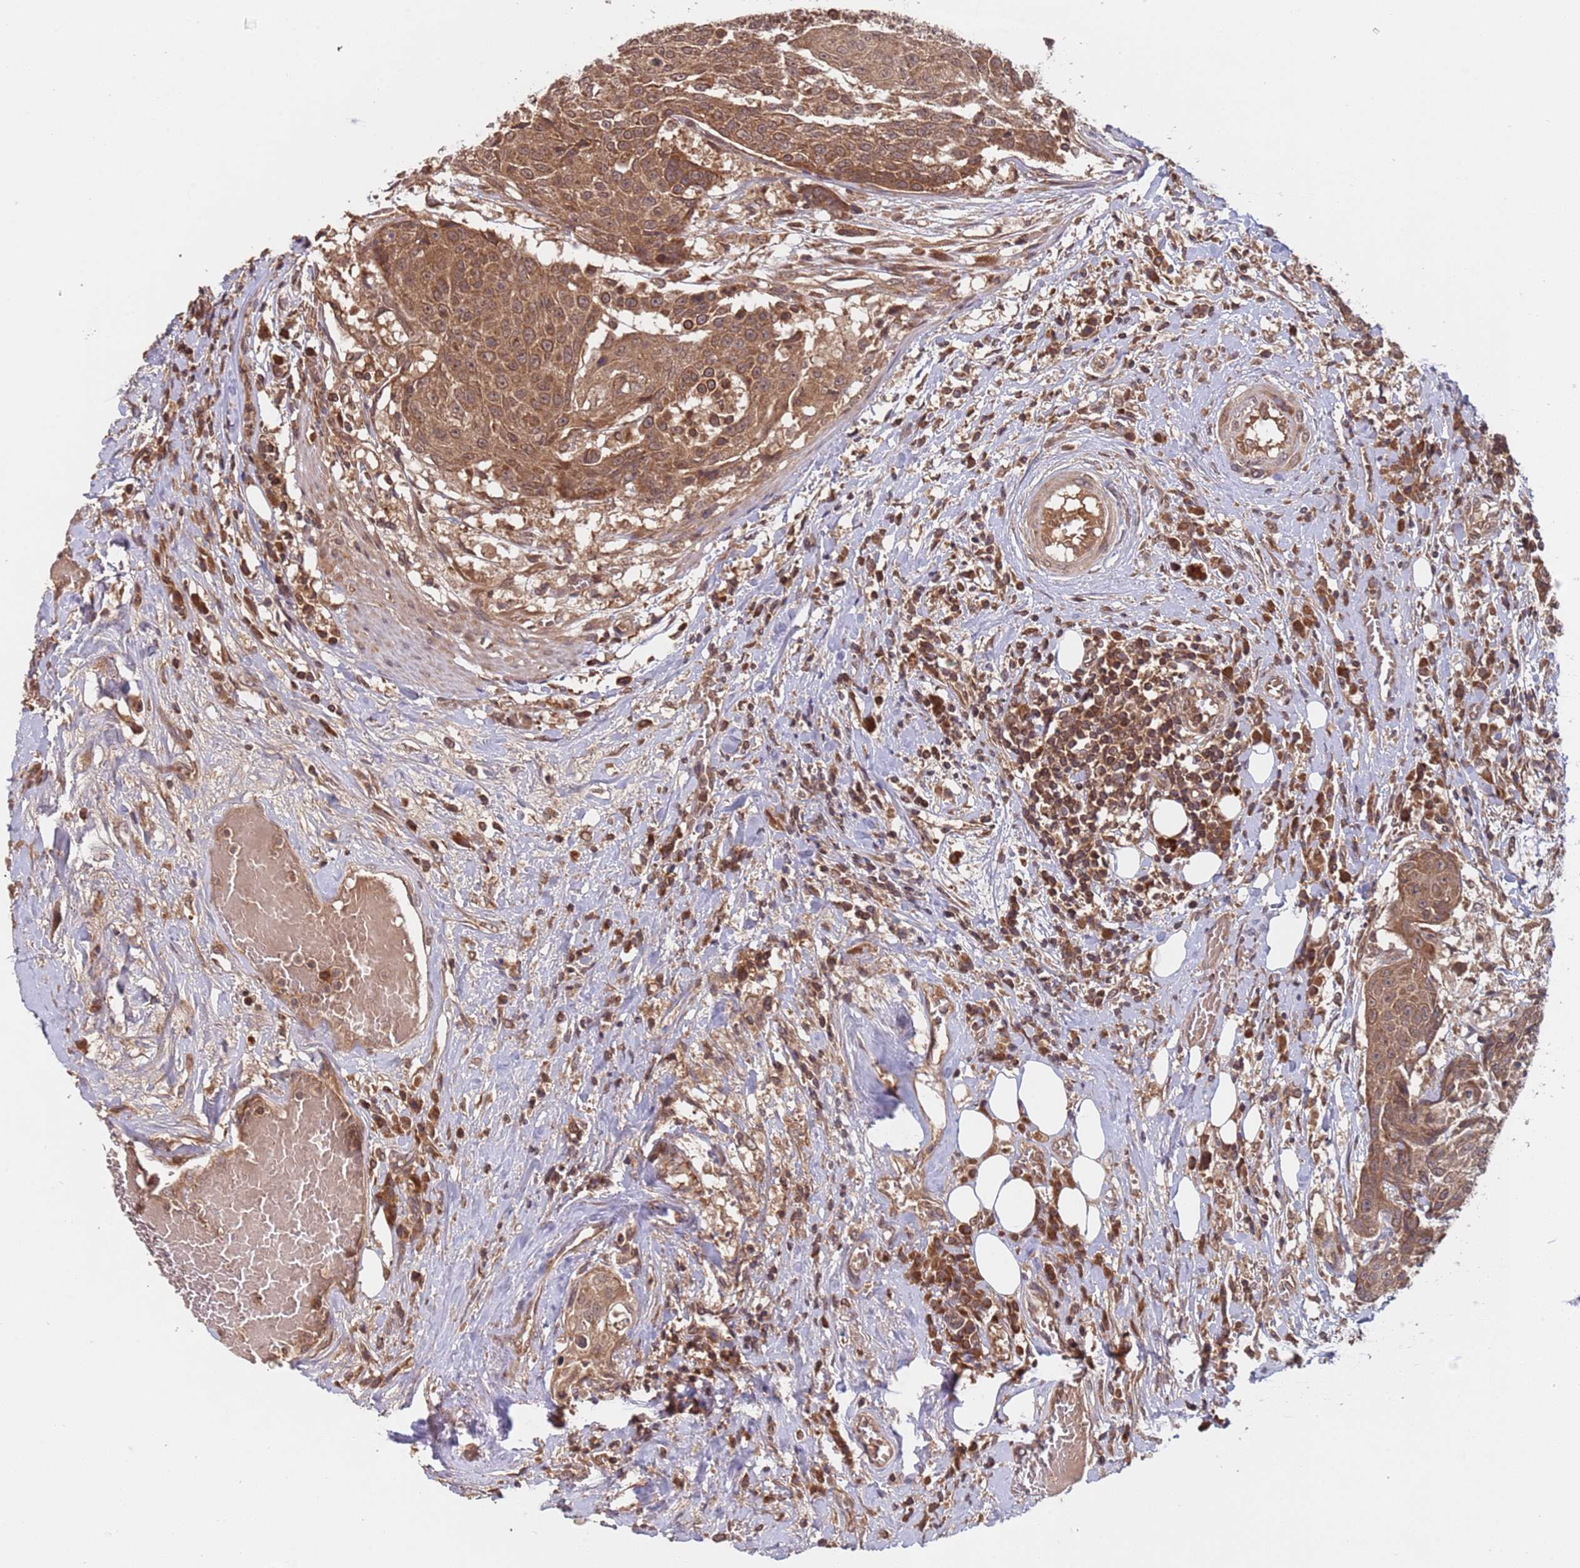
{"staining": {"intensity": "moderate", "quantity": ">75%", "location": "cytoplasmic/membranous"}, "tissue": "urothelial cancer", "cell_type": "Tumor cells", "image_type": "cancer", "snomed": [{"axis": "morphology", "description": "Urothelial carcinoma, High grade"}, {"axis": "topography", "description": "Urinary bladder"}], "caption": "High-grade urothelial carcinoma stained with IHC demonstrates moderate cytoplasmic/membranous staining in approximately >75% of tumor cells.", "gene": "ERI1", "patient": {"sex": "female", "age": 63}}